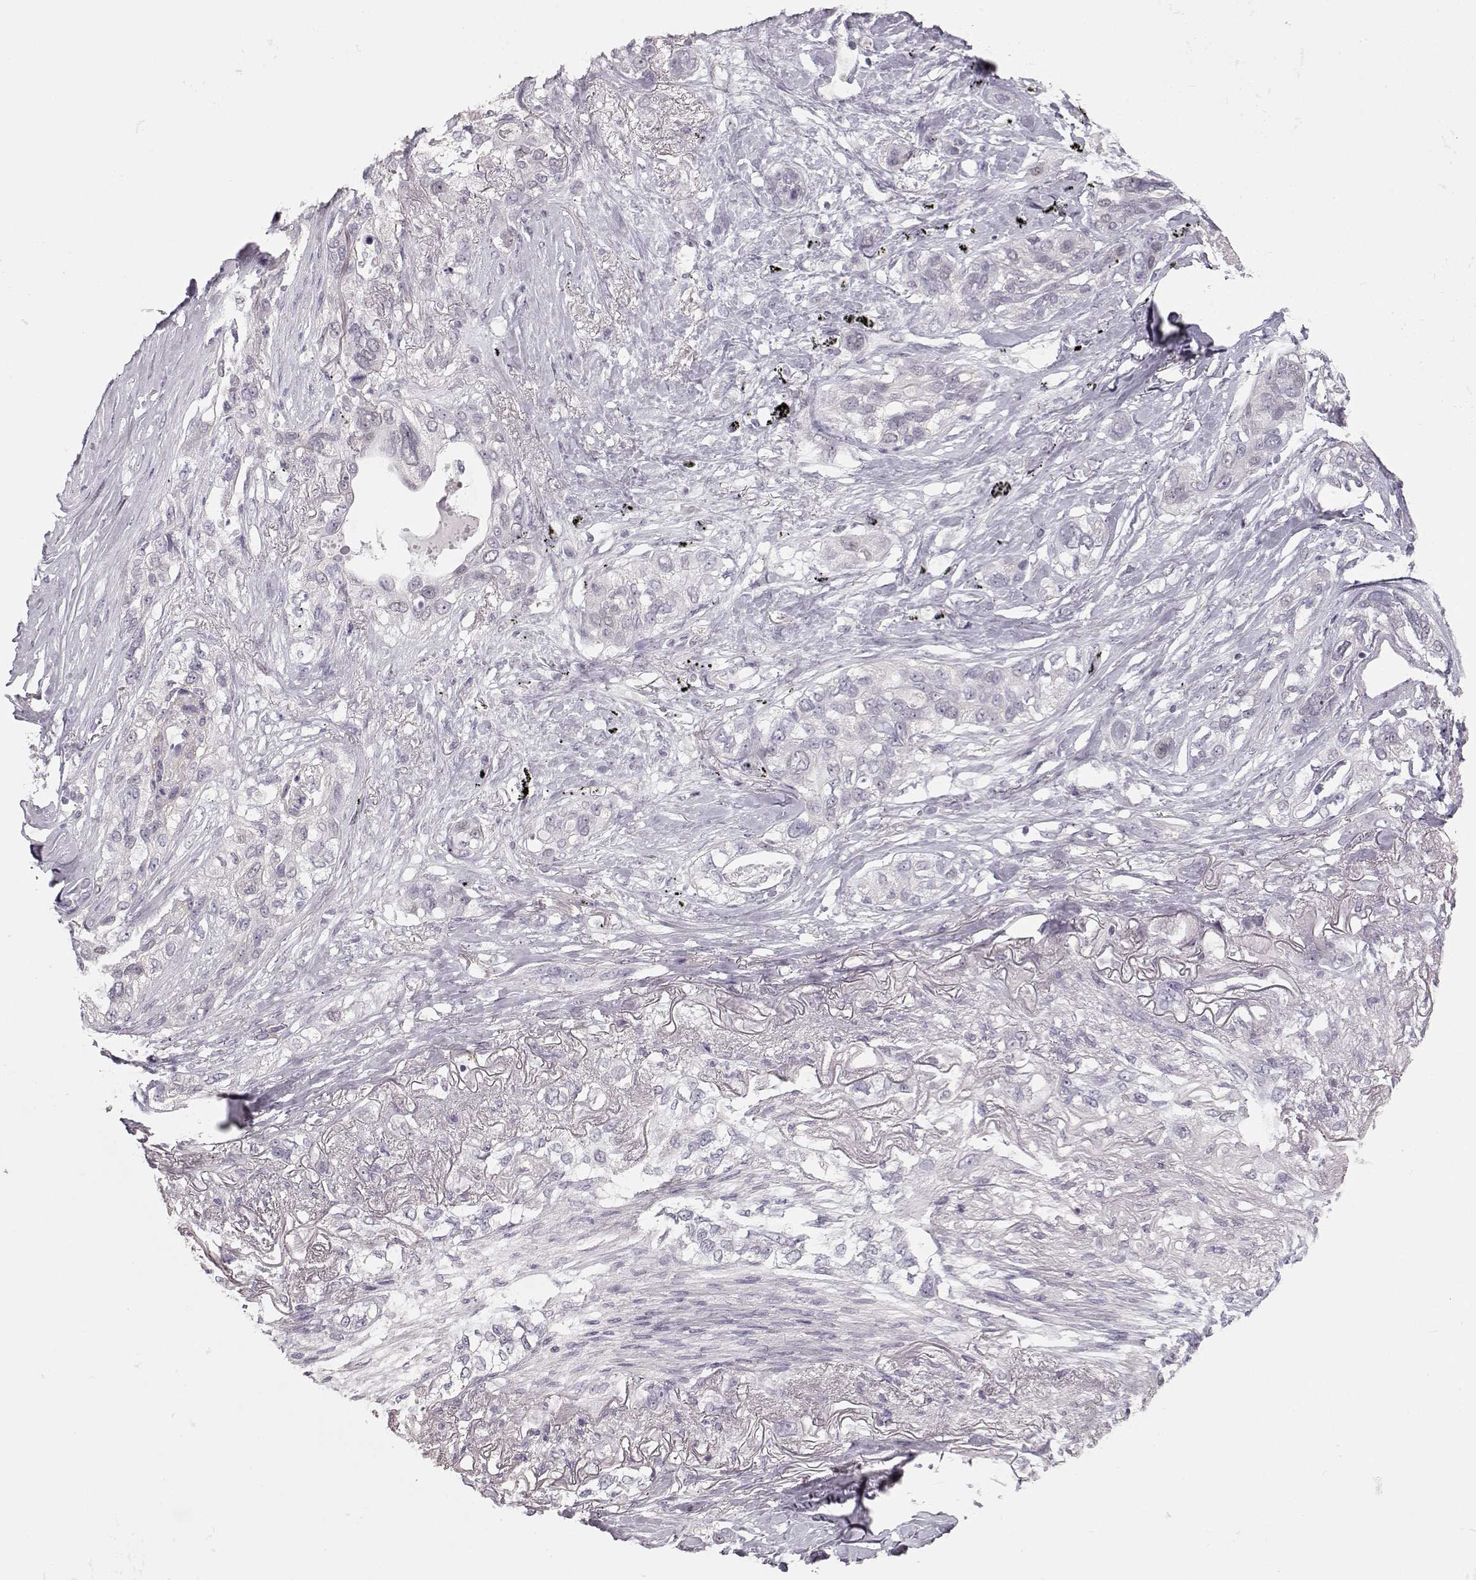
{"staining": {"intensity": "negative", "quantity": "none", "location": "none"}, "tissue": "lung cancer", "cell_type": "Tumor cells", "image_type": "cancer", "snomed": [{"axis": "morphology", "description": "Squamous cell carcinoma, NOS"}, {"axis": "topography", "description": "Lung"}], "caption": "Immunohistochemical staining of human lung cancer (squamous cell carcinoma) shows no significant expression in tumor cells. Brightfield microscopy of immunohistochemistry stained with DAB (brown) and hematoxylin (blue), captured at high magnification.", "gene": "FAM205A", "patient": {"sex": "female", "age": 70}}